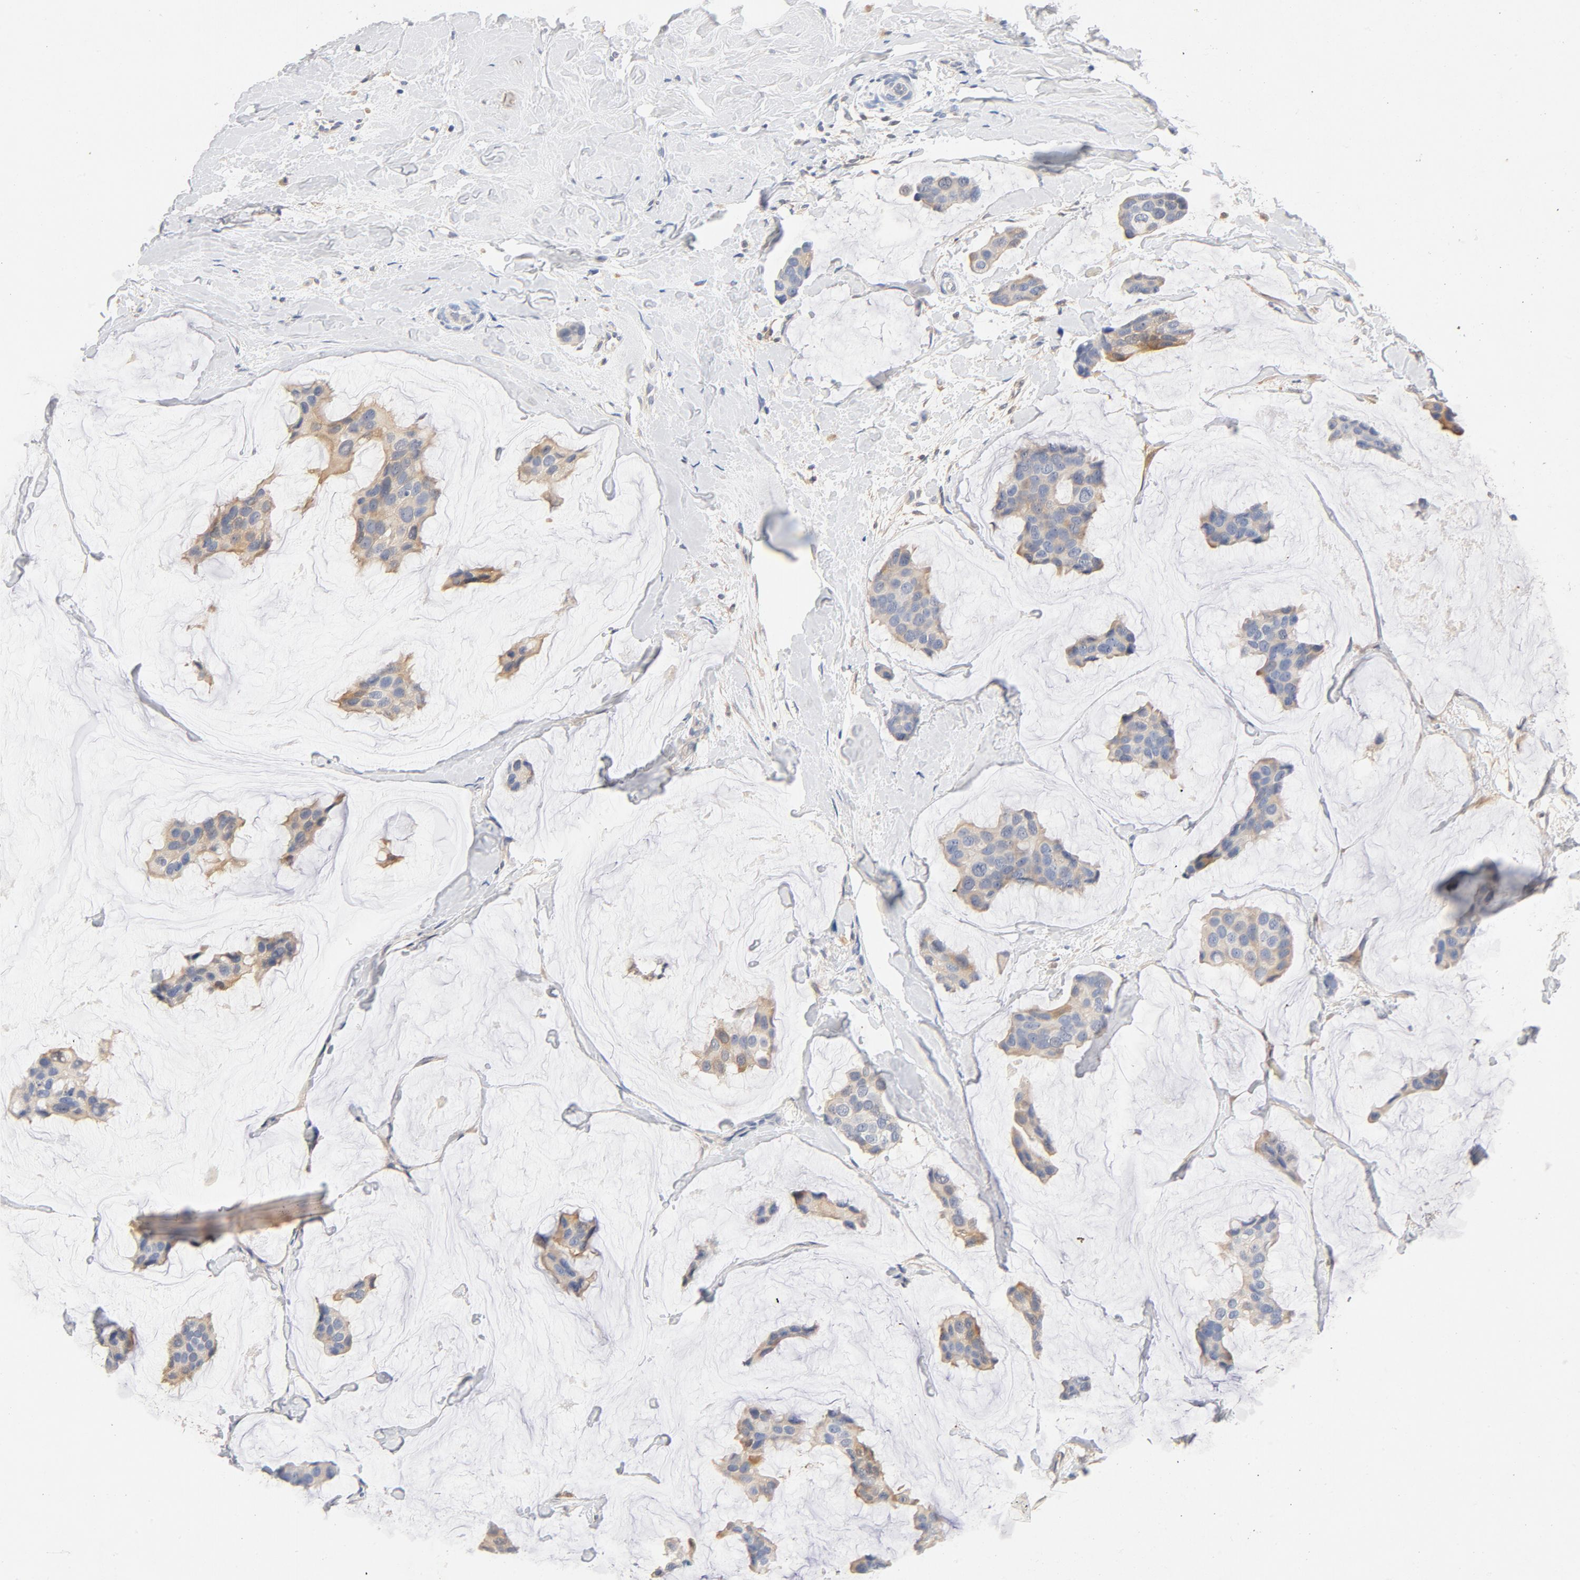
{"staining": {"intensity": "weak", "quantity": "25%-75%", "location": "cytoplasmic/membranous"}, "tissue": "breast cancer", "cell_type": "Tumor cells", "image_type": "cancer", "snomed": [{"axis": "morphology", "description": "Normal tissue, NOS"}, {"axis": "morphology", "description": "Duct carcinoma"}, {"axis": "topography", "description": "Breast"}], "caption": "Immunohistochemical staining of human breast cancer (invasive ductal carcinoma) reveals low levels of weak cytoplasmic/membranous protein positivity in about 25%-75% of tumor cells.", "gene": "STAT1", "patient": {"sex": "female", "age": 50}}